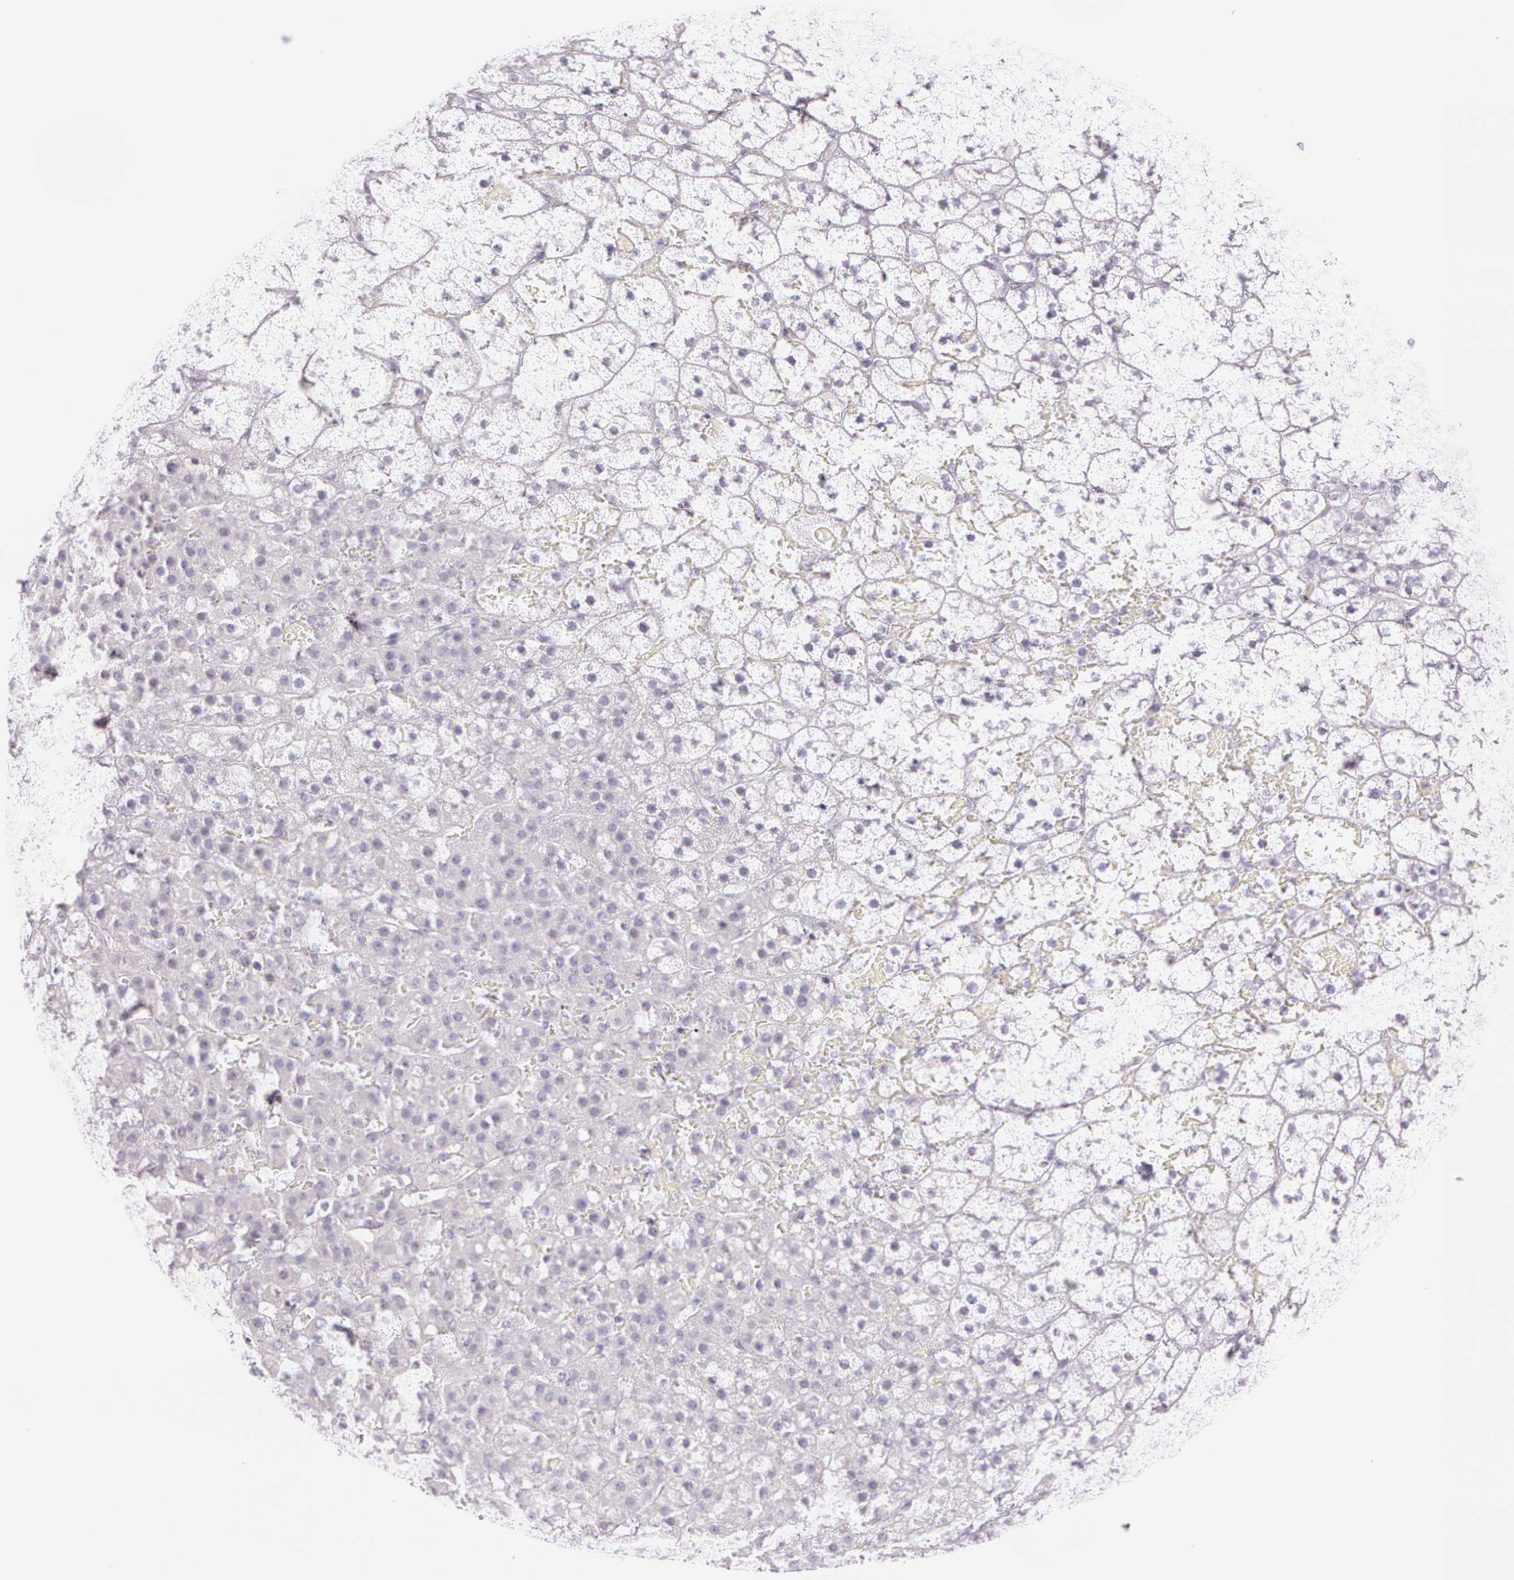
{"staining": {"intensity": "negative", "quantity": "none", "location": "none"}, "tissue": "adrenal gland", "cell_type": "Glandular cells", "image_type": "normal", "snomed": [{"axis": "morphology", "description": "Normal tissue, NOS"}, {"axis": "topography", "description": "Adrenal gland"}], "caption": "DAB immunohistochemical staining of normal adrenal gland exhibits no significant positivity in glandular cells.", "gene": "OTC", "patient": {"sex": "male", "age": 35}}